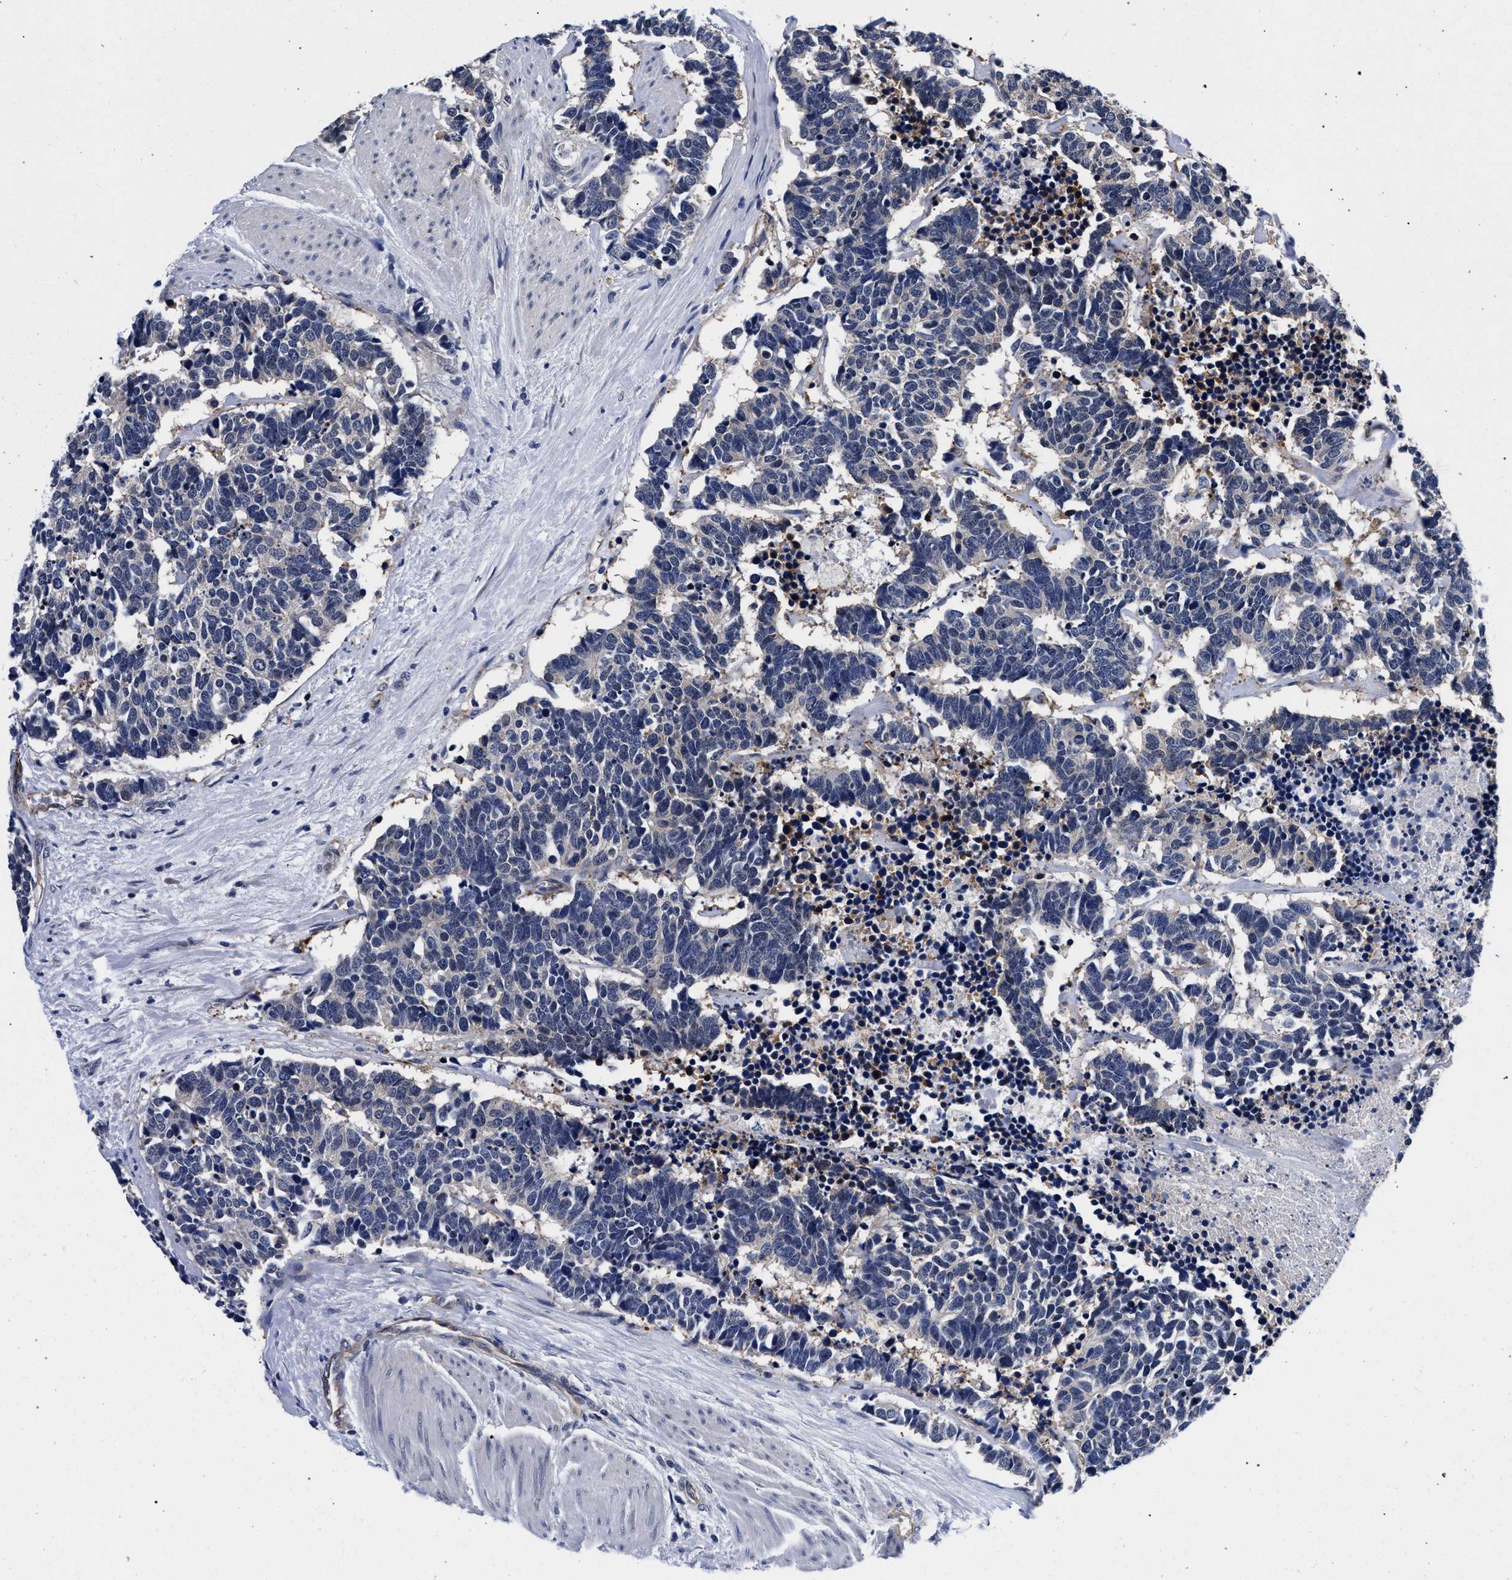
{"staining": {"intensity": "negative", "quantity": "none", "location": "none"}, "tissue": "carcinoid", "cell_type": "Tumor cells", "image_type": "cancer", "snomed": [{"axis": "morphology", "description": "Carcinoma, NOS"}, {"axis": "morphology", "description": "Carcinoid, malignant, NOS"}, {"axis": "topography", "description": "Urinary bladder"}], "caption": "A high-resolution photomicrograph shows immunohistochemistry staining of malignant carcinoid, which demonstrates no significant positivity in tumor cells.", "gene": "RBM33", "patient": {"sex": "male", "age": 57}}